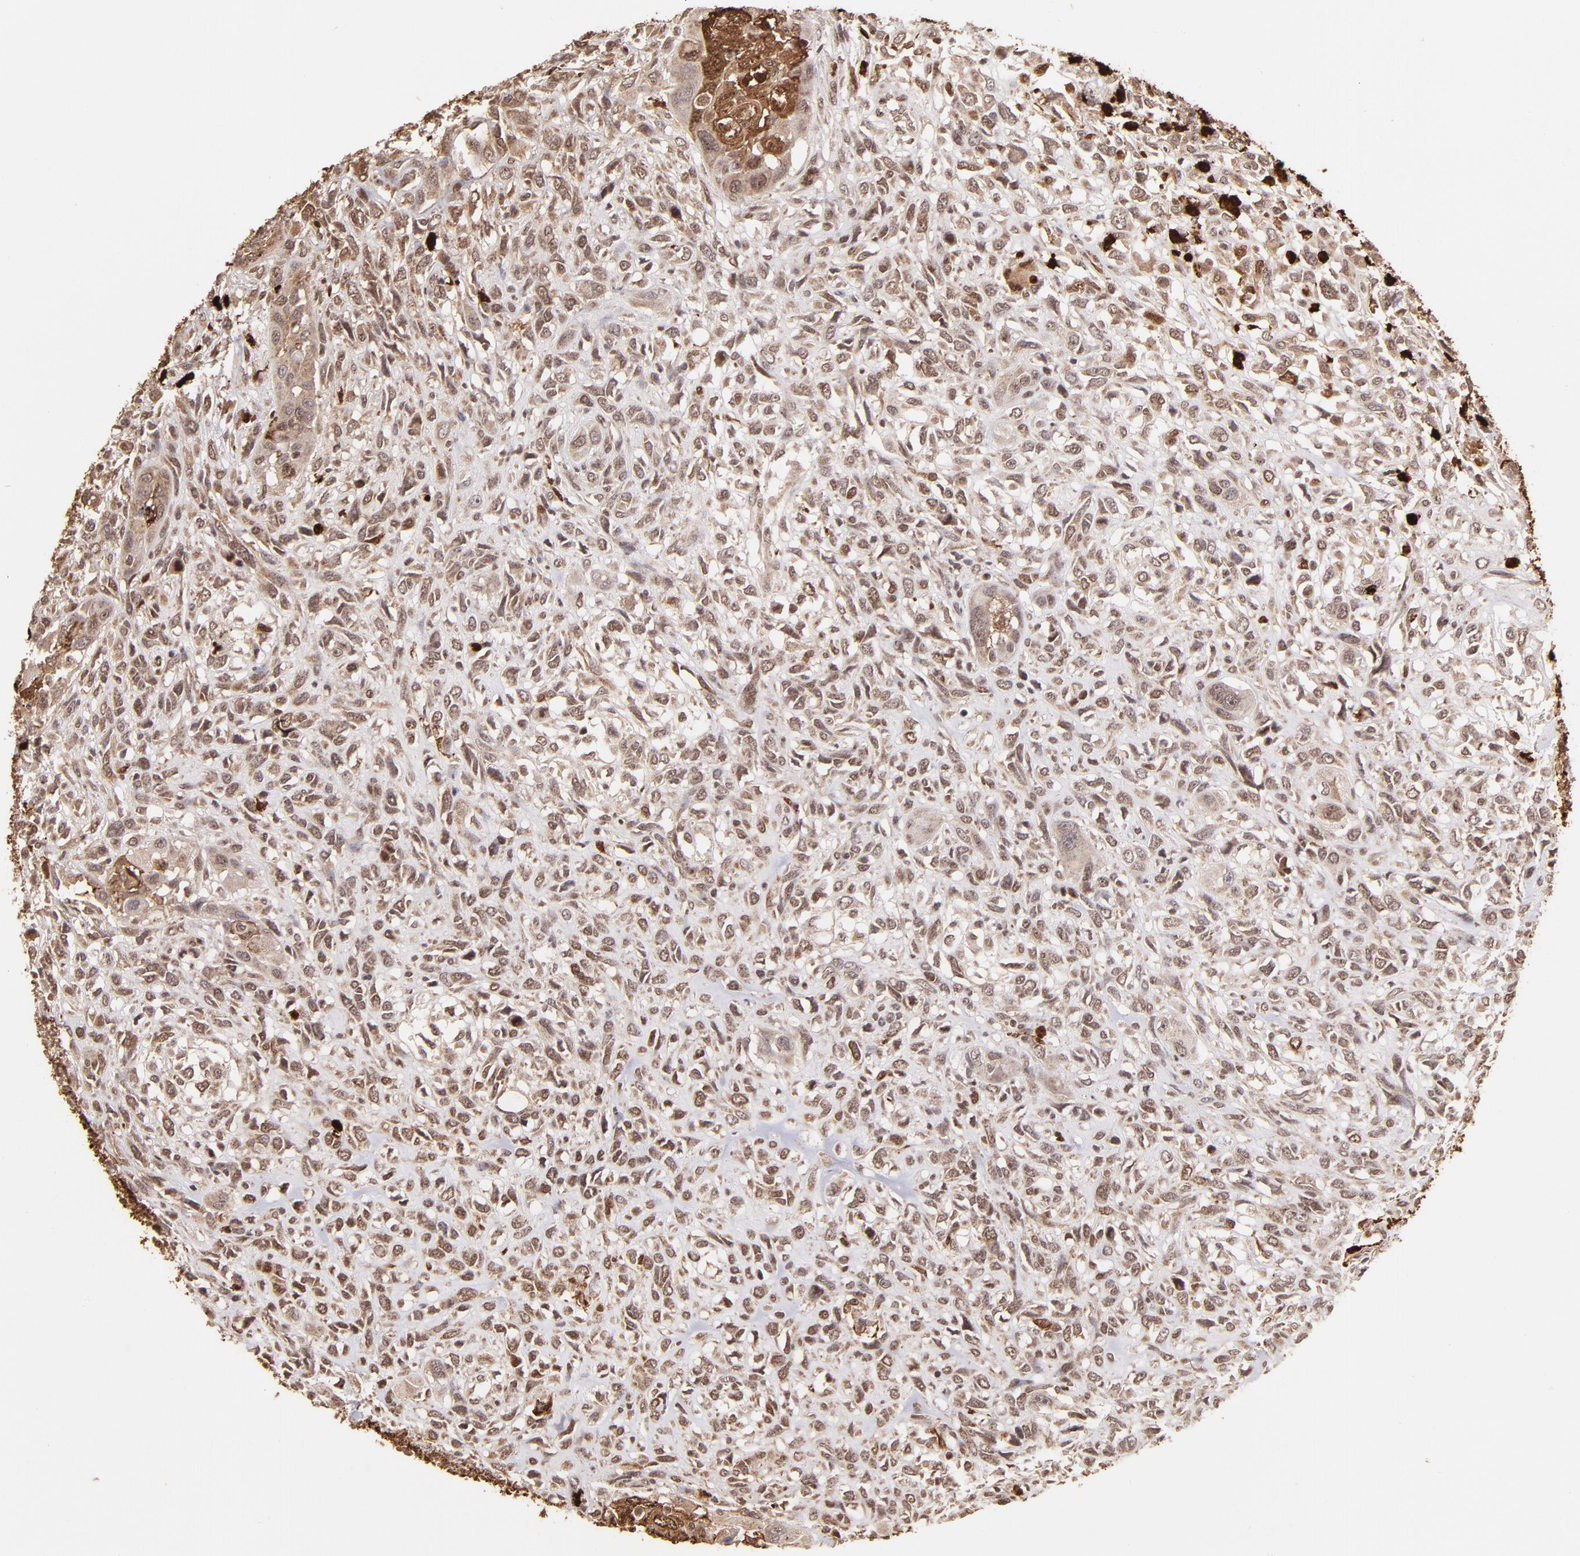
{"staining": {"intensity": "moderate", "quantity": ">75%", "location": "cytoplasmic/membranous,nuclear"}, "tissue": "head and neck cancer", "cell_type": "Tumor cells", "image_type": "cancer", "snomed": [{"axis": "morphology", "description": "Neoplasm, malignant, NOS"}, {"axis": "topography", "description": "Salivary gland"}, {"axis": "topography", "description": "Head-Neck"}], "caption": "IHC photomicrograph of neoplastic tissue: human head and neck cancer (neoplasm (malignant)) stained using immunohistochemistry (IHC) reveals medium levels of moderate protein expression localized specifically in the cytoplasmic/membranous and nuclear of tumor cells, appearing as a cytoplasmic/membranous and nuclear brown color.", "gene": "ZFX", "patient": {"sex": "male", "age": 43}}